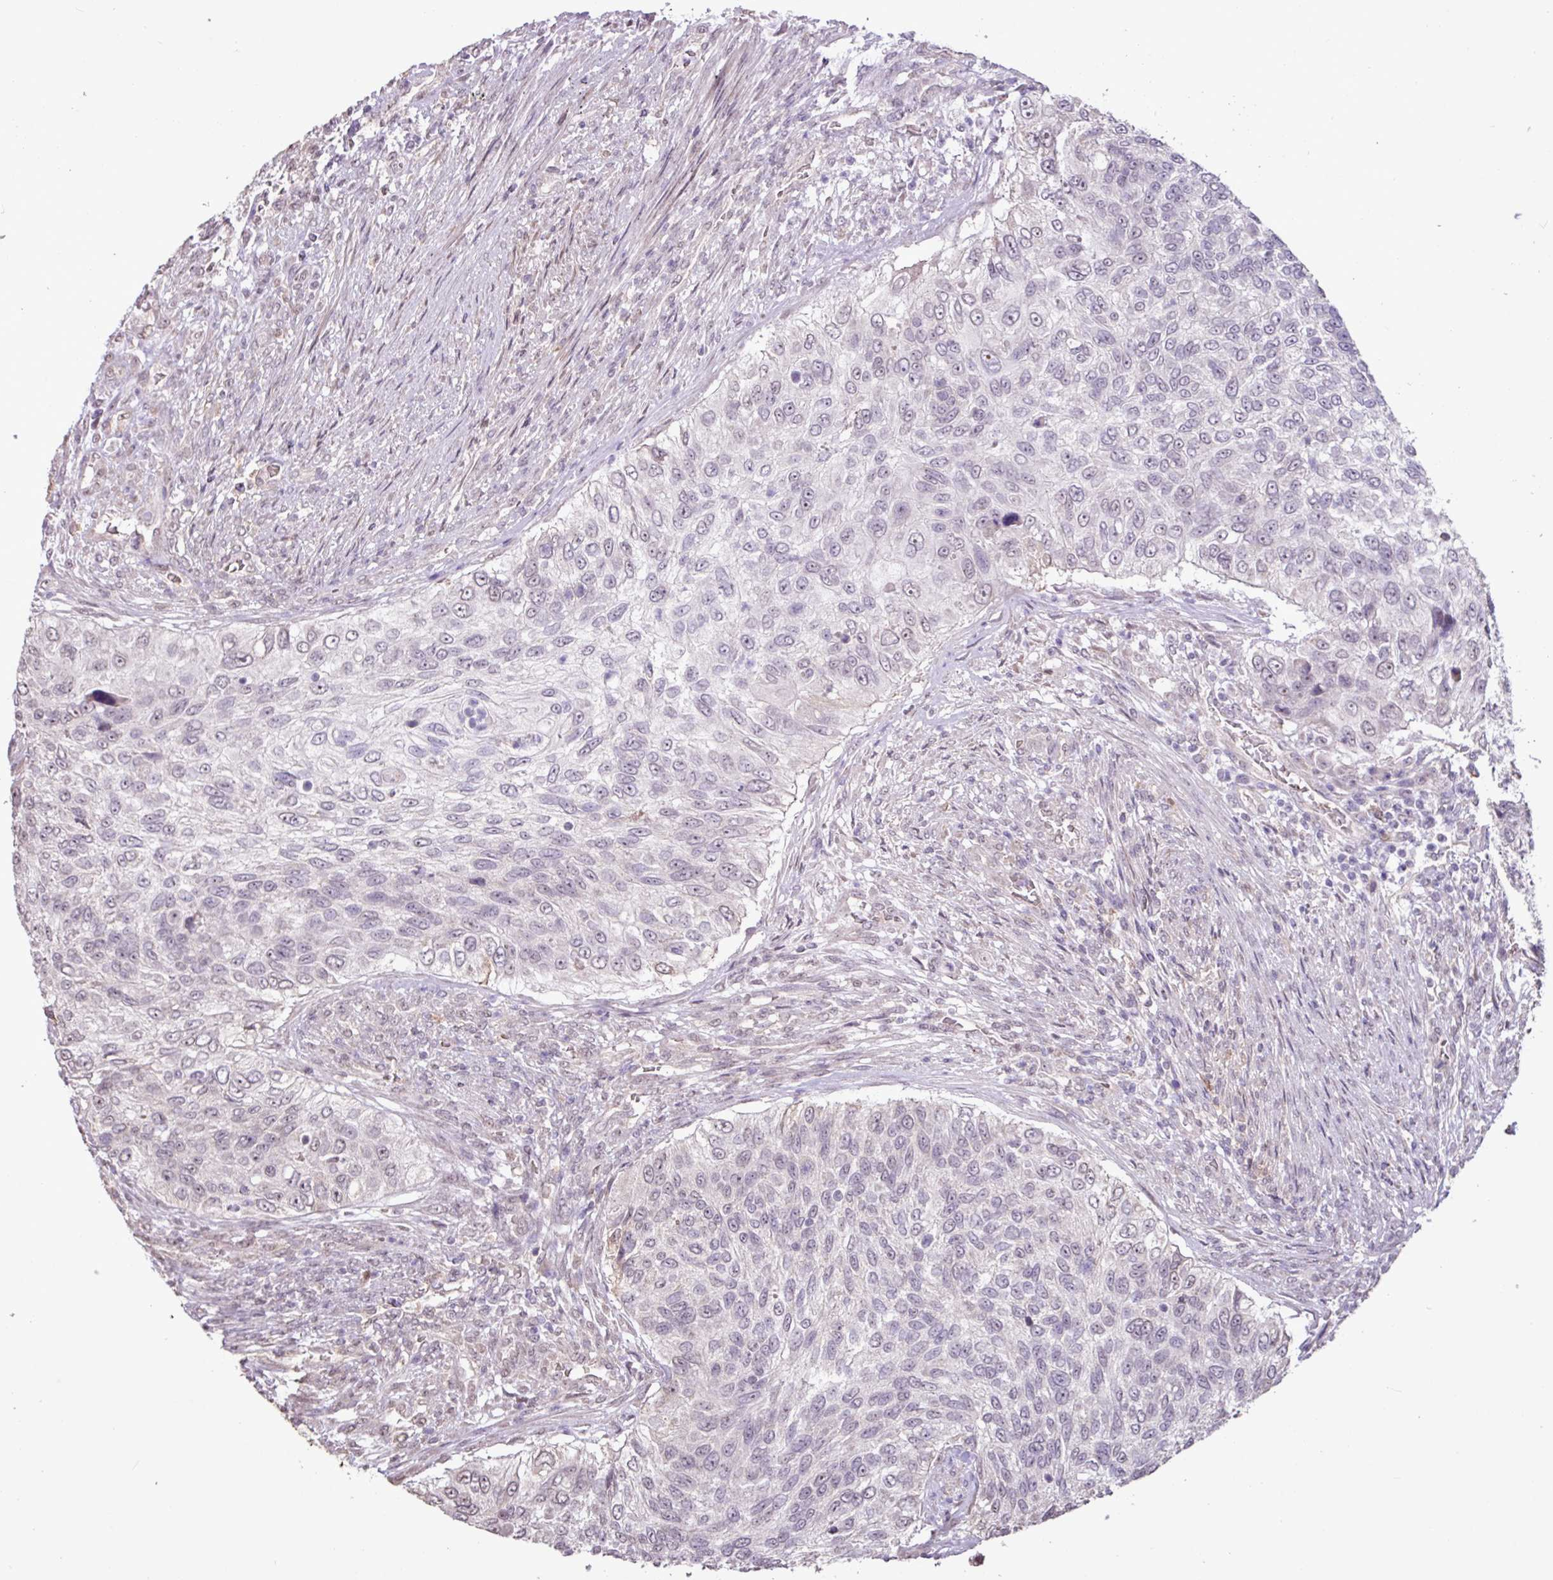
{"staining": {"intensity": "negative", "quantity": "none", "location": "none"}, "tissue": "urothelial cancer", "cell_type": "Tumor cells", "image_type": "cancer", "snomed": [{"axis": "morphology", "description": "Urothelial carcinoma, High grade"}, {"axis": "topography", "description": "Urinary bladder"}], "caption": "Immunohistochemical staining of human high-grade urothelial carcinoma exhibits no significant positivity in tumor cells.", "gene": "L3MBTL3", "patient": {"sex": "female", "age": 60}}